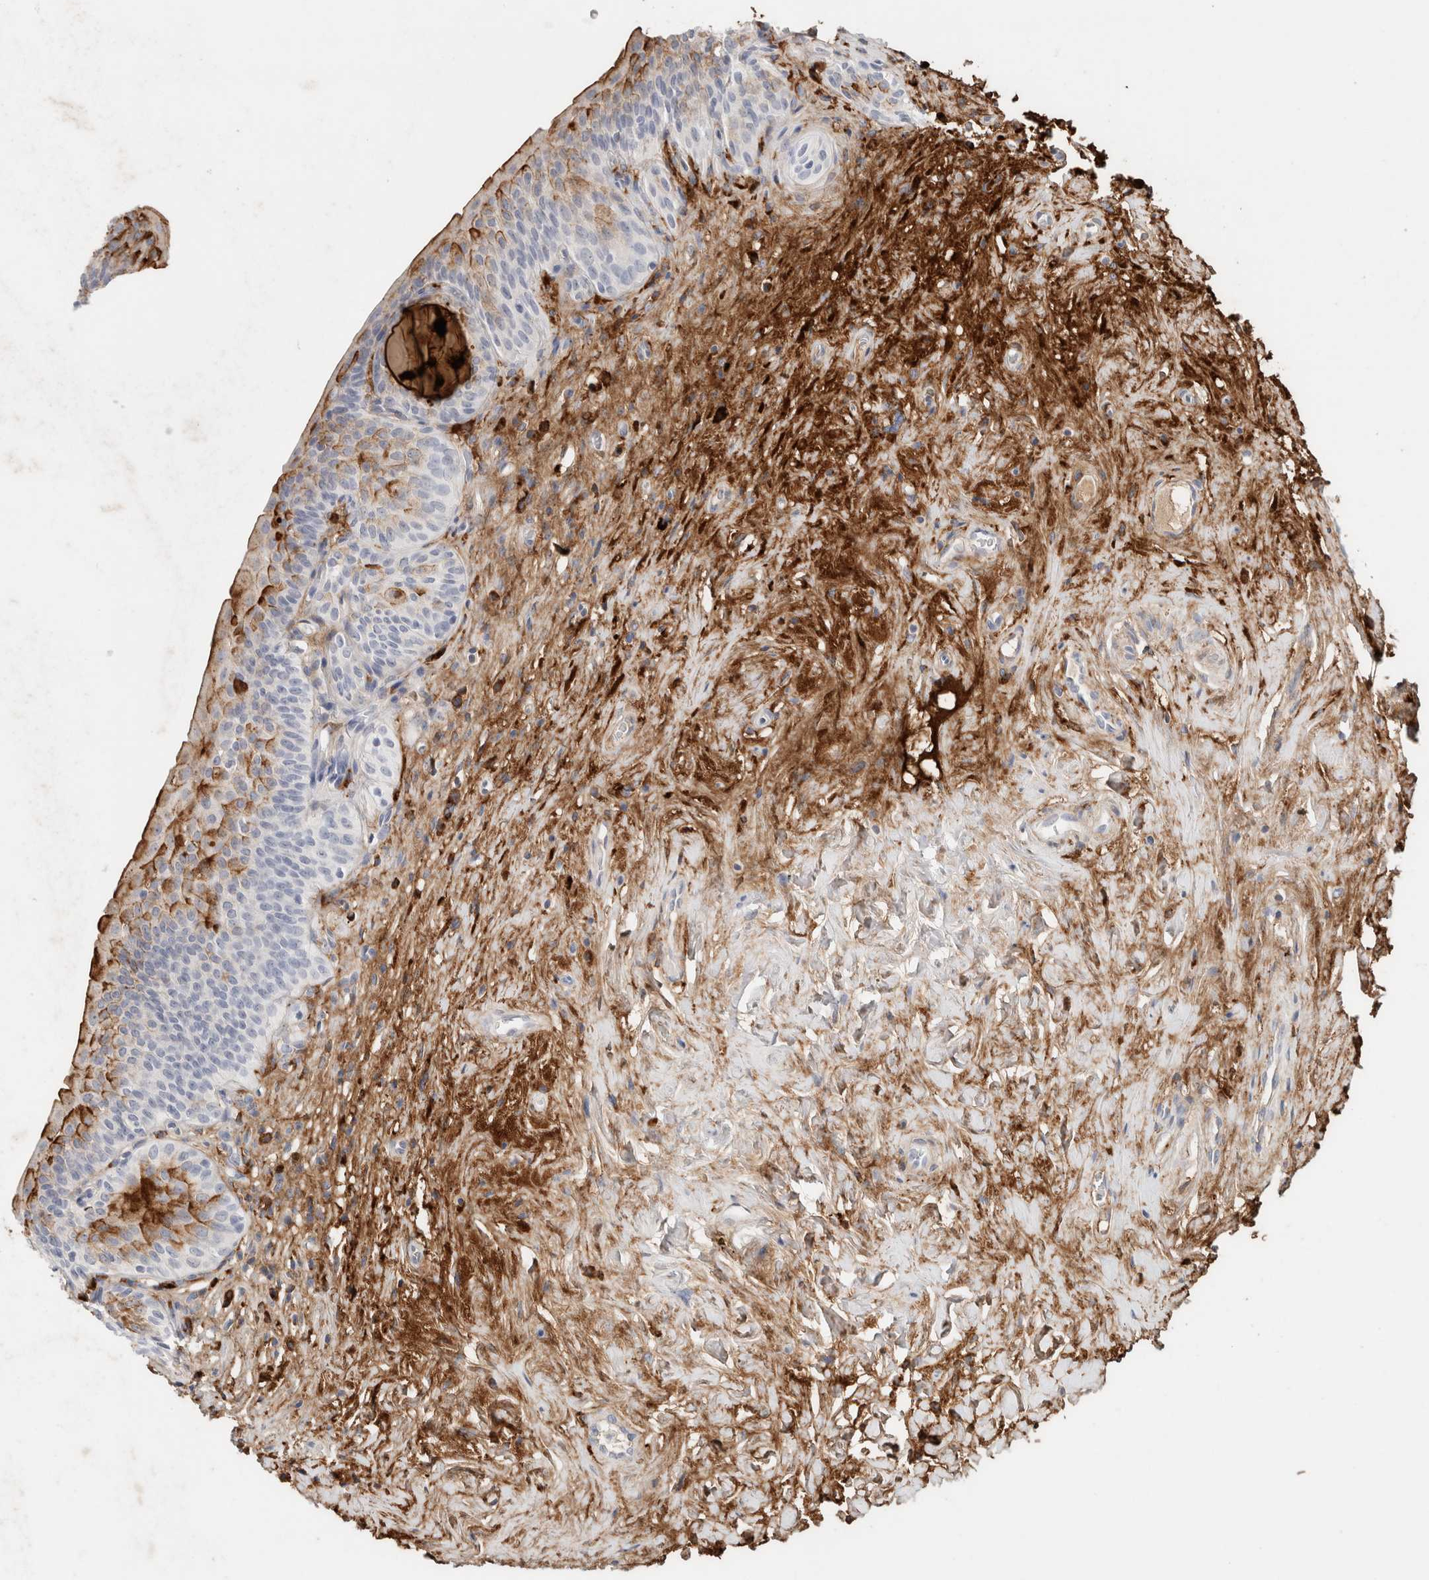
{"staining": {"intensity": "moderate", "quantity": "<25%", "location": "cytoplasmic/membranous"}, "tissue": "urinary bladder", "cell_type": "Urothelial cells", "image_type": "normal", "snomed": [{"axis": "morphology", "description": "Normal tissue, NOS"}, {"axis": "topography", "description": "Urinary bladder"}], "caption": "Protein staining of unremarkable urinary bladder shows moderate cytoplasmic/membranous positivity in about <25% of urothelial cells. (Brightfield microscopy of DAB IHC at high magnification).", "gene": "IL6", "patient": {"sex": "male", "age": 83}}